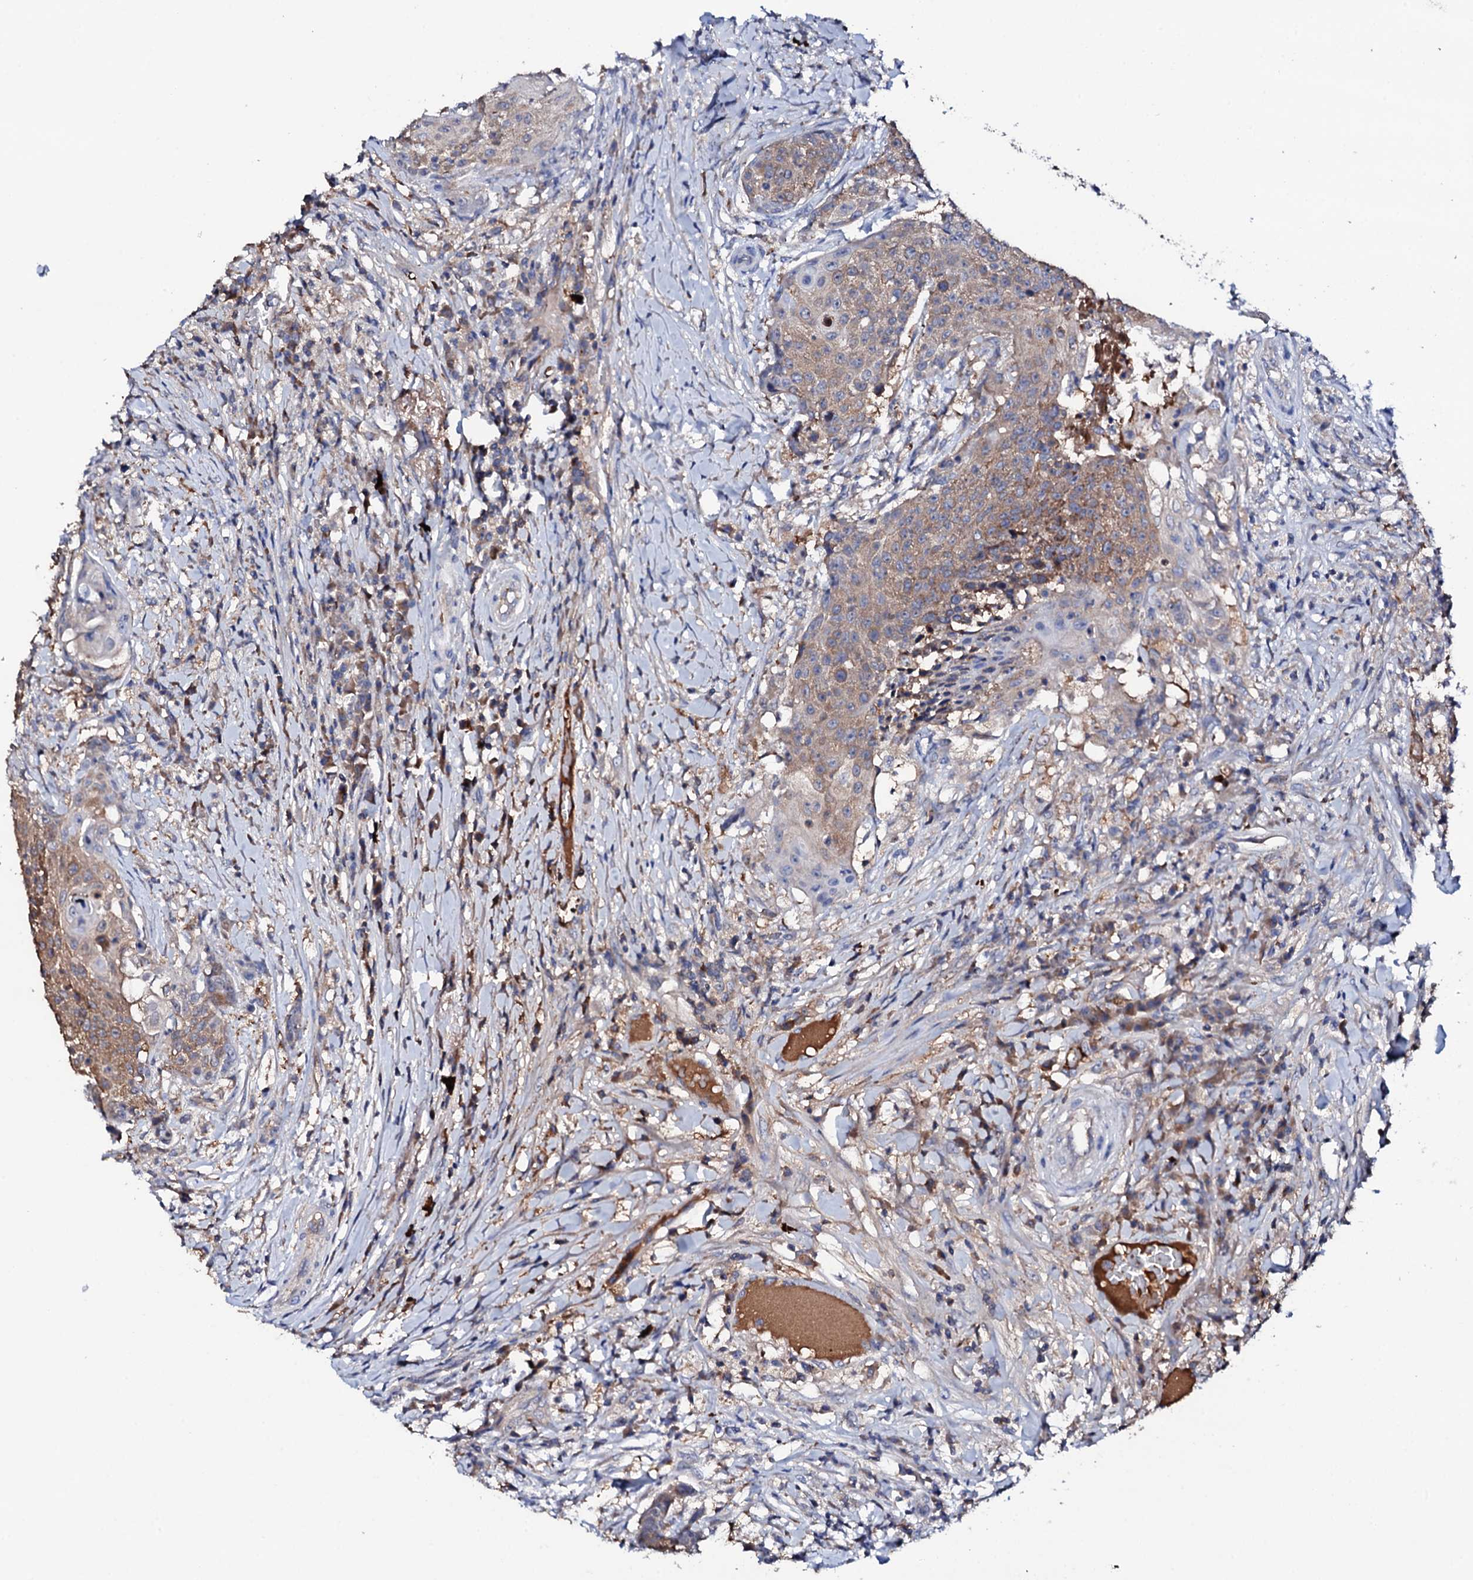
{"staining": {"intensity": "weak", "quantity": ">75%", "location": "cytoplasmic/membranous"}, "tissue": "urothelial cancer", "cell_type": "Tumor cells", "image_type": "cancer", "snomed": [{"axis": "morphology", "description": "Urothelial carcinoma, High grade"}, {"axis": "topography", "description": "Urinary bladder"}], "caption": "Immunohistochemical staining of urothelial cancer shows low levels of weak cytoplasmic/membranous protein staining in approximately >75% of tumor cells. The staining was performed using DAB, with brown indicating positive protein expression. Nuclei are stained blue with hematoxylin.", "gene": "TCAF2", "patient": {"sex": "female", "age": 63}}